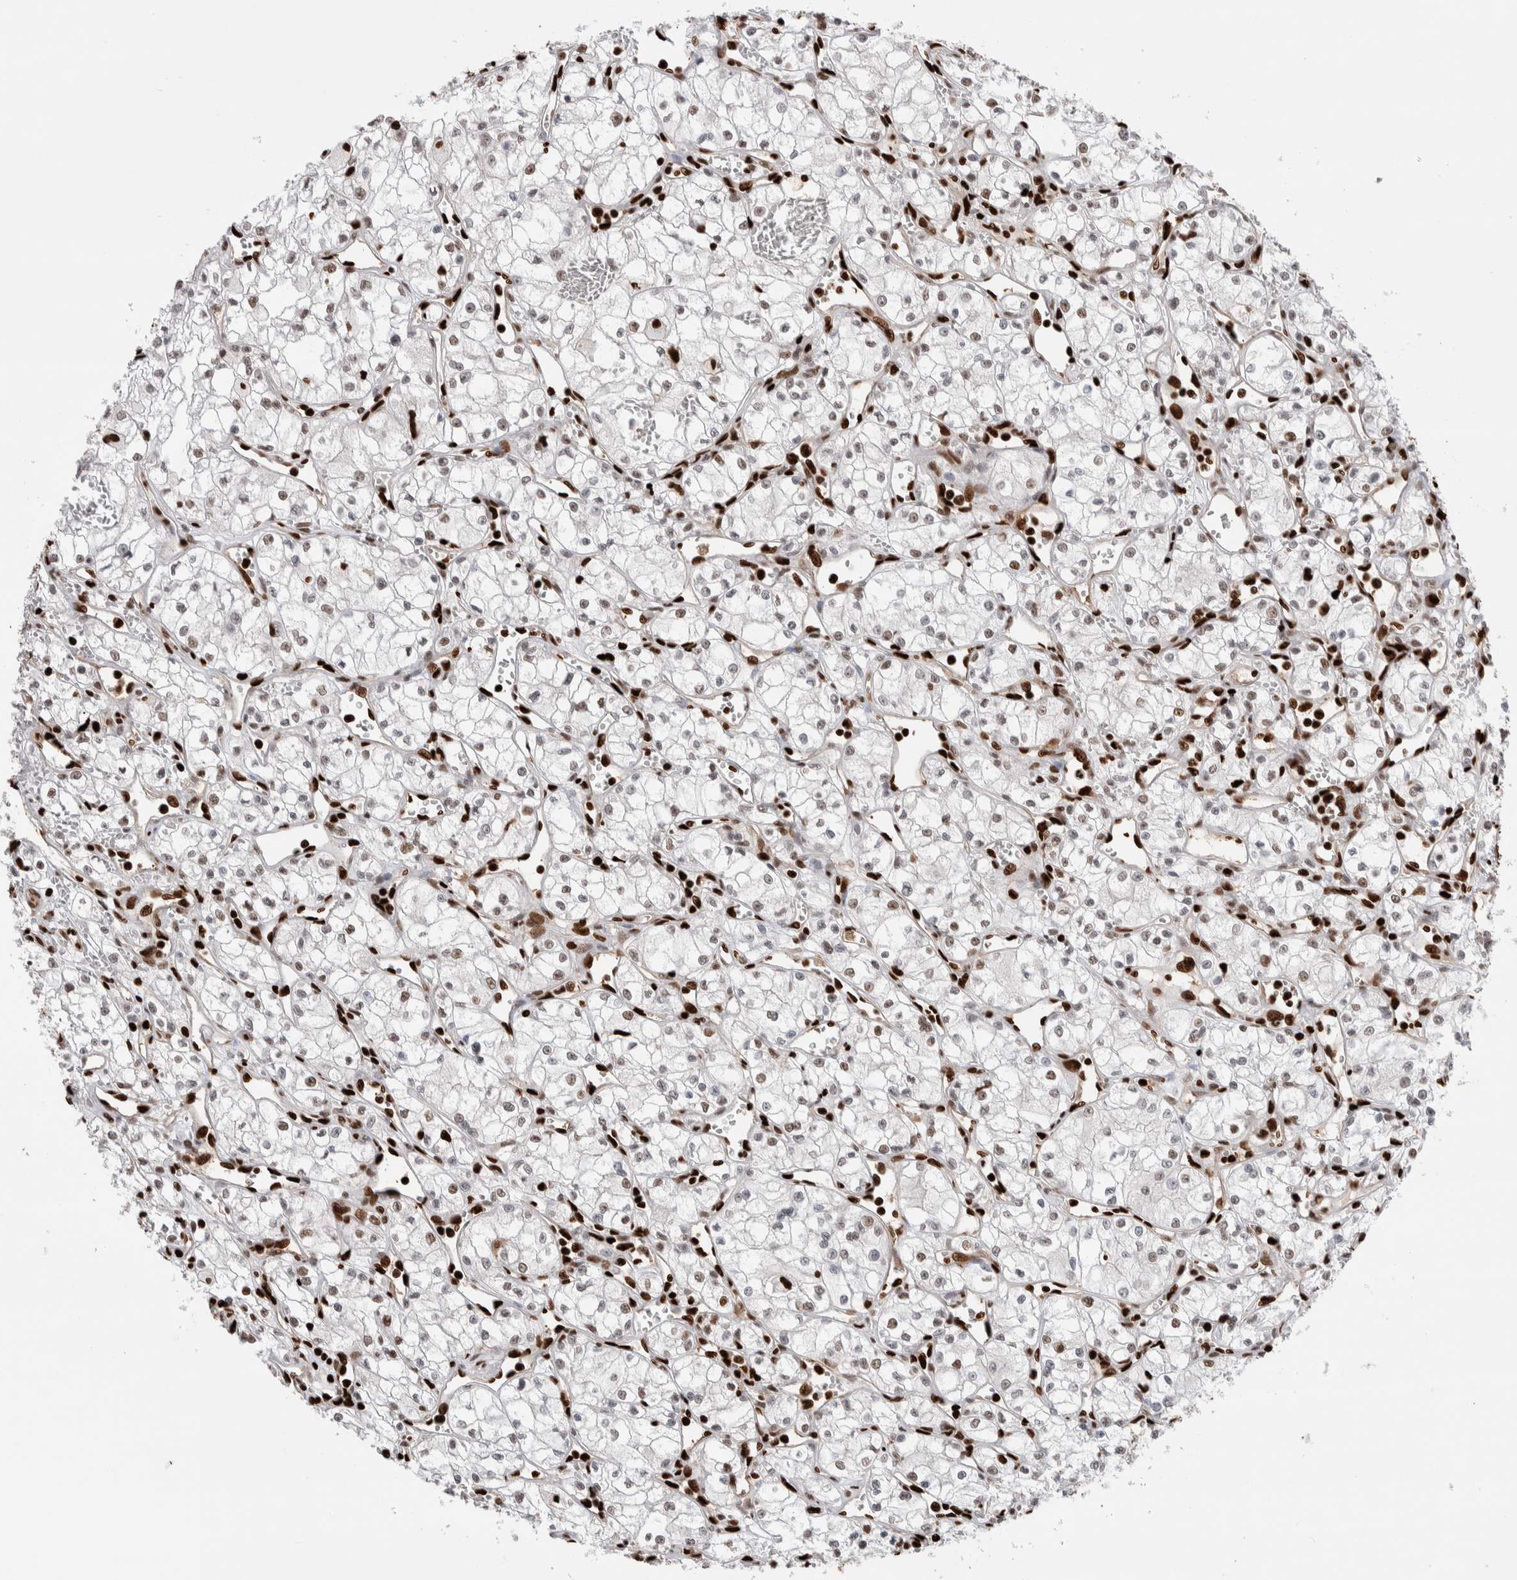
{"staining": {"intensity": "strong", "quantity": "25%-75%", "location": "nuclear"}, "tissue": "renal cancer", "cell_type": "Tumor cells", "image_type": "cancer", "snomed": [{"axis": "morphology", "description": "Adenocarcinoma, NOS"}, {"axis": "topography", "description": "Kidney"}], "caption": "Immunohistochemical staining of adenocarcinoma (renal) demonstrates high levels of strong nuclear protein staining in approximately 25%-75% of tumor cells.", "gene": "RNASEK-C17orf49", "patient": {"sex": "male", "age": 59}}